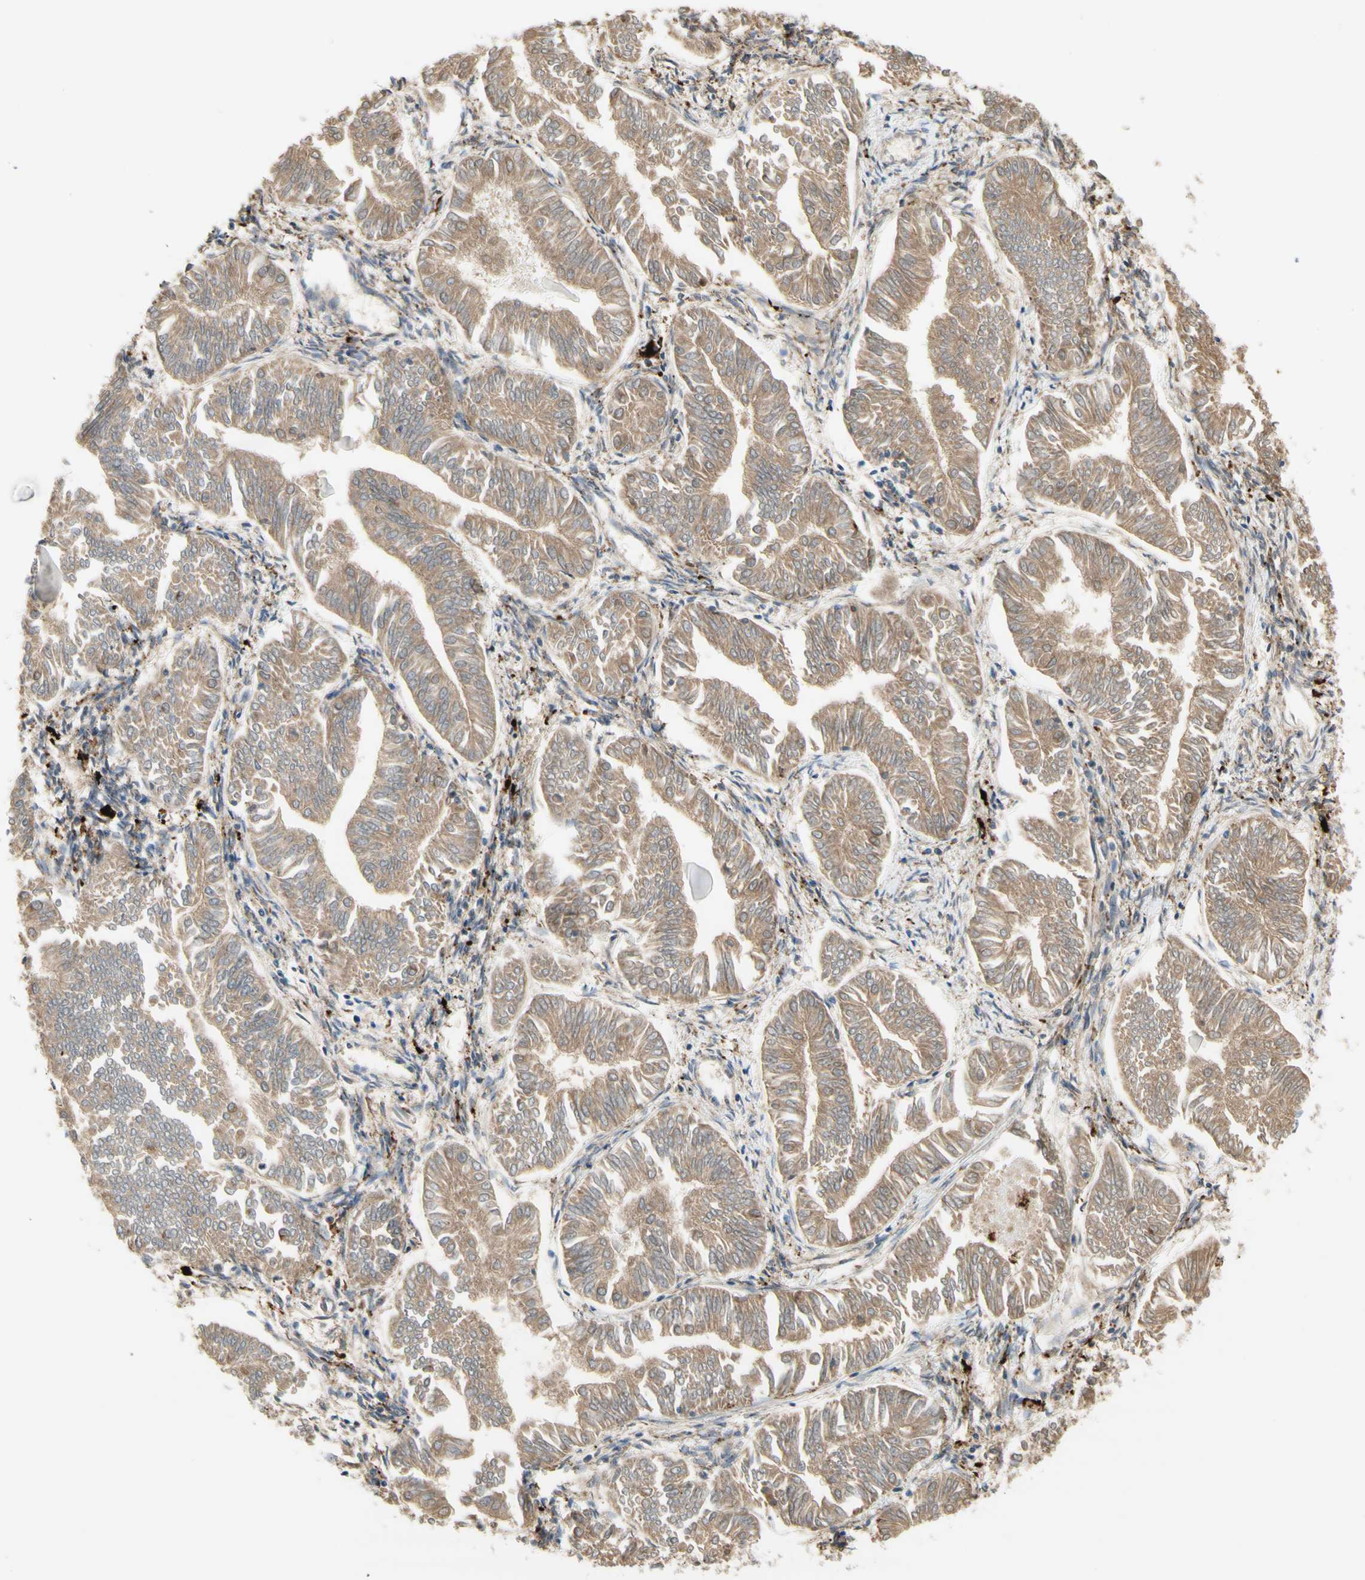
{"staining": {"intensity": "moderate", "quantity": ">75%", "location": "cytoplasmic/membranous"}, "tissue": "endometrial cancer", "cell_type": "Tumor cells", "image_type": "cancer", "snomed": [{"axis": "morphology", "description": "Adenocarcinoma, NOS"}, {"axis": "topography", "description": "Endometrium"}], "caption": "An IHC micrograph of tumor tissue is shown. Protein staining in brown labels moderate cytoplasmic/membranous positivity in endometrial cancer within tumor cells. The protein of interest is shown in brown color, while the nuclei are stained blue.", "gene": "URB2", "patient": {"sex": "female", "age": 53}}